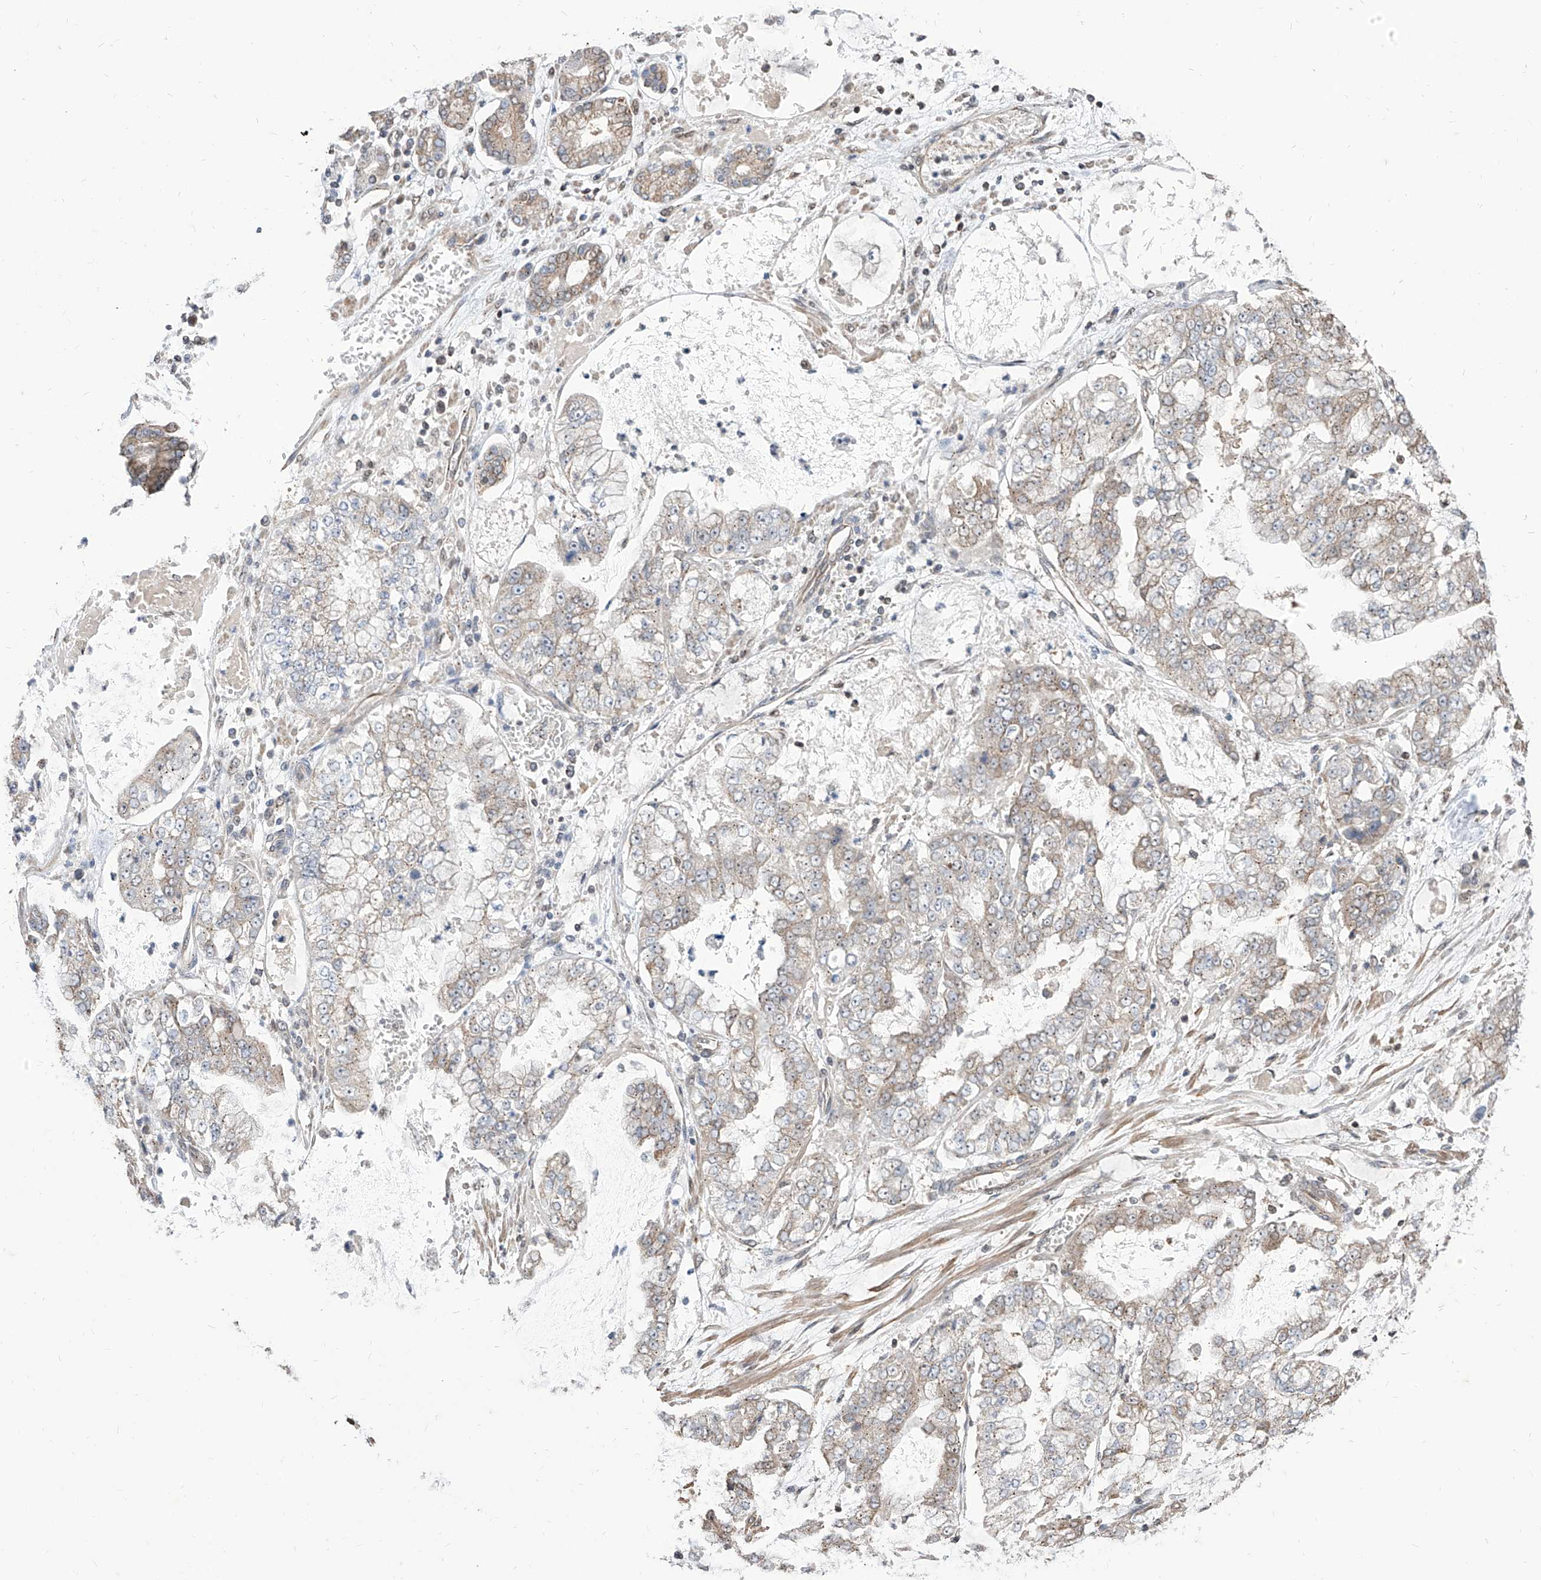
{"staining": {"intensity": "weak", "quantity": "25%-75%", "location": "cytoplasmic/membranous"}, "tissue": "stomach cancer", "cell_type": "Tumor cells", "image_type": "cancer", "snomed": [{"axis": "morphology", "description": "Adenocarcinoma, NOS"}, {"axis": "topography", "description": "Stomach"}], "caption": "Protein staining demonstrates weak cytoplasmic/membranous positivity in about 25%-75% of tumor cells in stomach cancer (adenocarcinoma).", "gene": "C8orf82", "patient": {"sex": "male", "age": 76}}